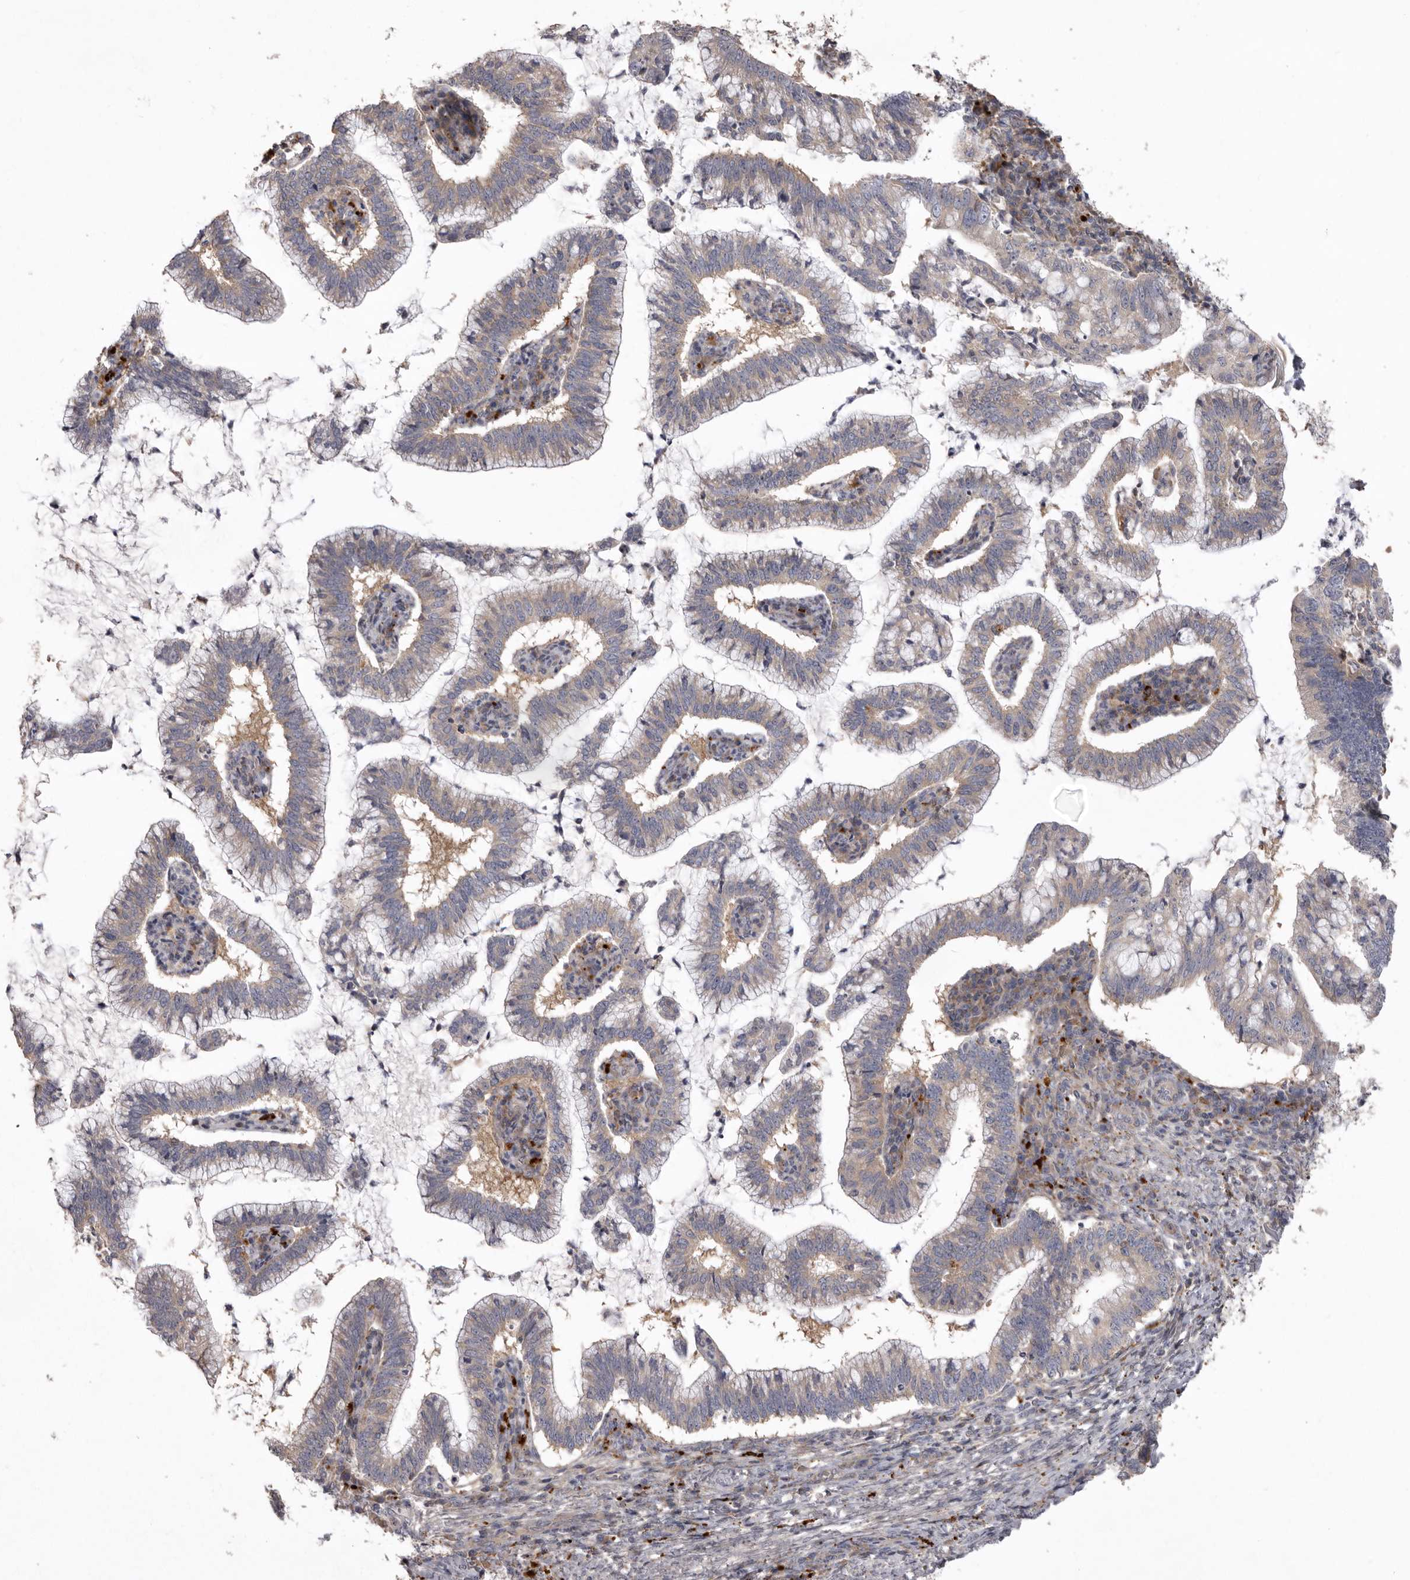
{"staining": {"intensity": "negative", "quantity": "none", "location": "none"}, "tissue": "cervical cancer", "cell_type": "Tumor cells", "image_type": "cancer", "snomed": [{"axis": "morphology", "description": "Adenocarcinoma, NOS"}, {"axis": "topography", "description": "Cervix"}], "caption": "Immunohistochemistry histopathology image of neoplastic tissue: cervical adenocarcinoma stained with DAB displays no significant protein expression in tumor cells.", "gene": "WDR47", "patient": {"sex": "female", "age": 36}}